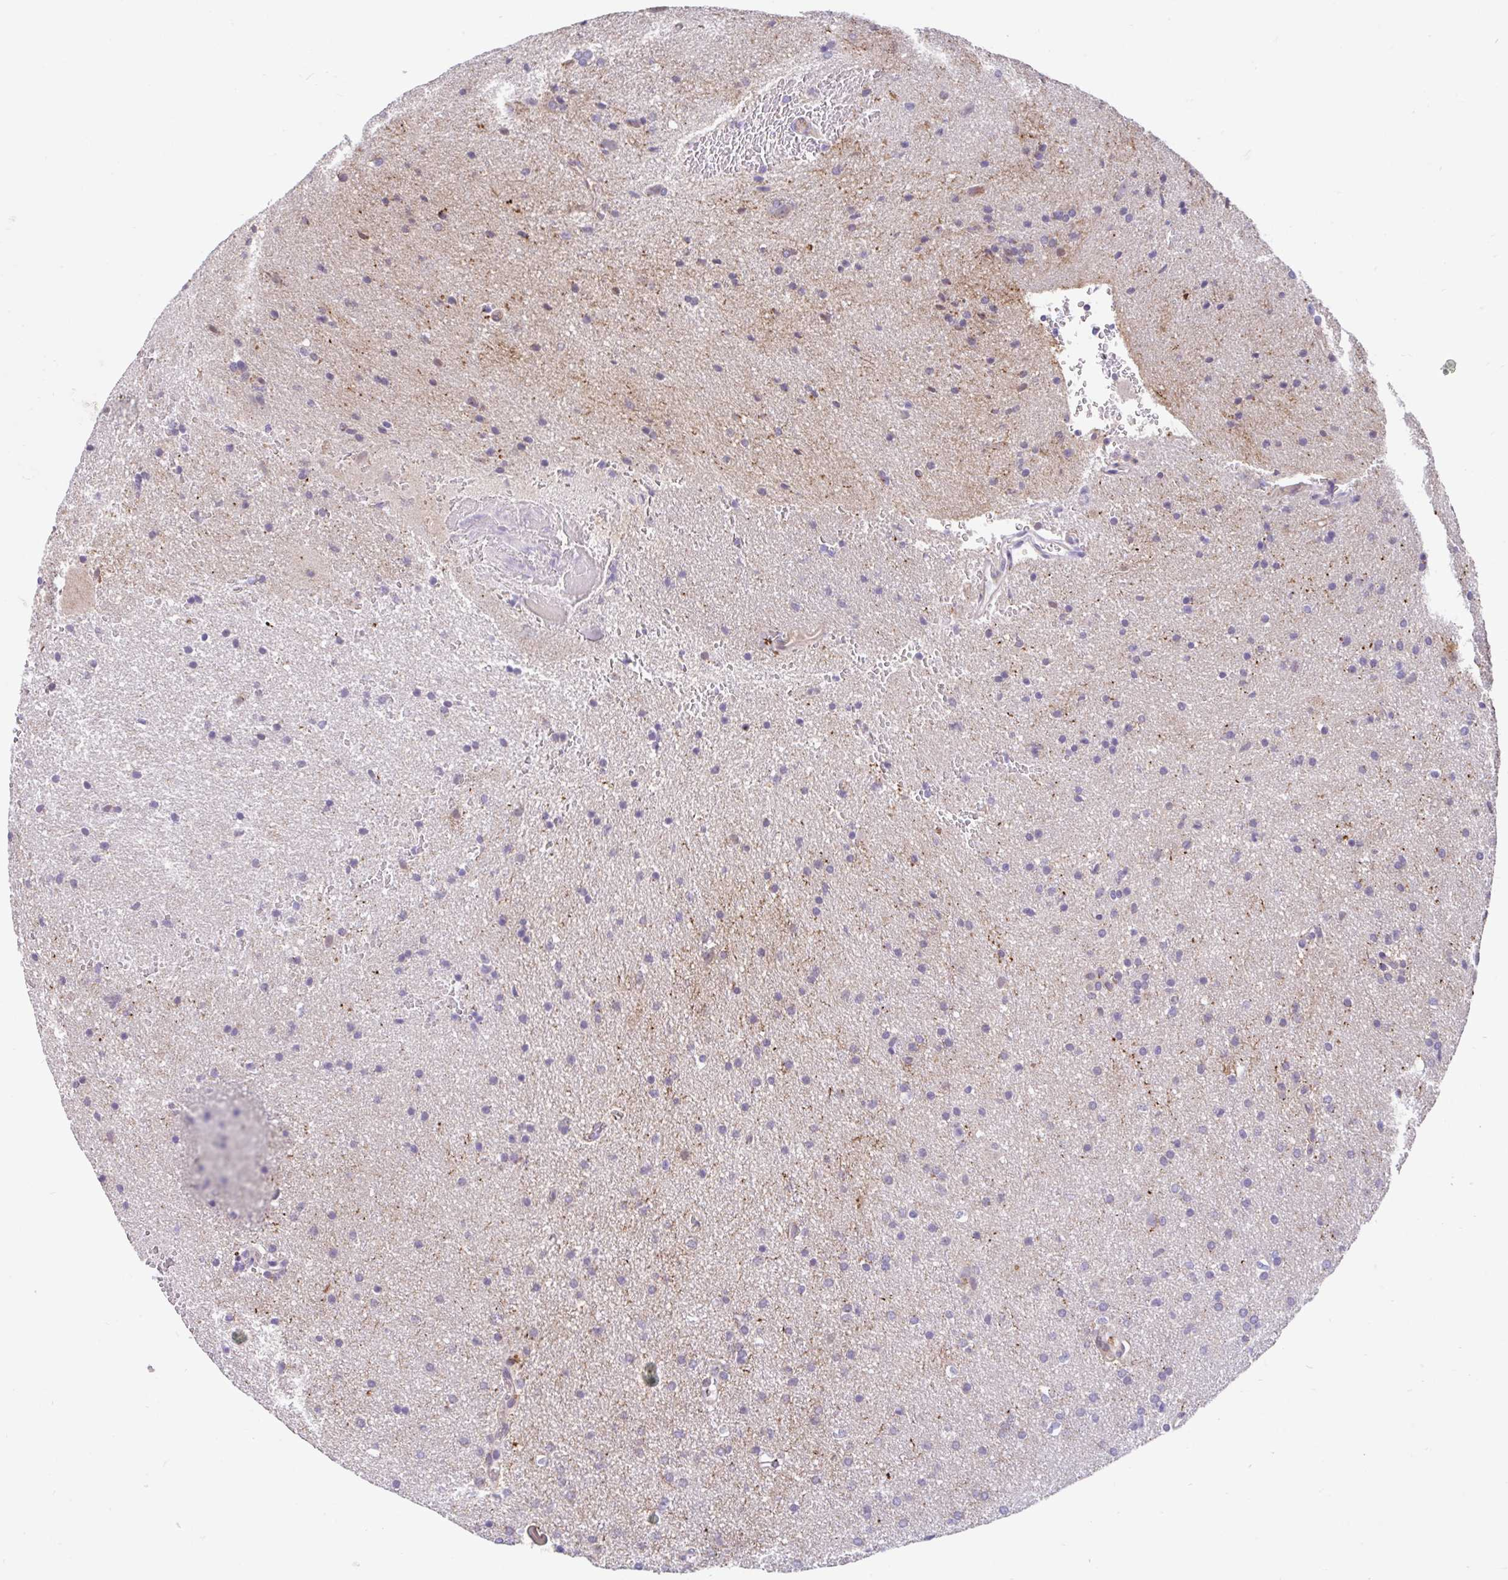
{"staining": {"intensity": "negative", "quantity": "none", "location": "none"}, "tissue": "glioma", "cell_type": "Tumor cells", "image_type": "cancer", "snomed": [{"axis": "morphology", "description": "Glioma, malignant, Low grade"}, {"axis": "topography", "description": "Brain"}], "caption": "Glioma was stained to show a protein in brown. There is no significant staining in tumor cells.", "gene": "FAM107A", "patient": {"sex": "female", "age": 34}}